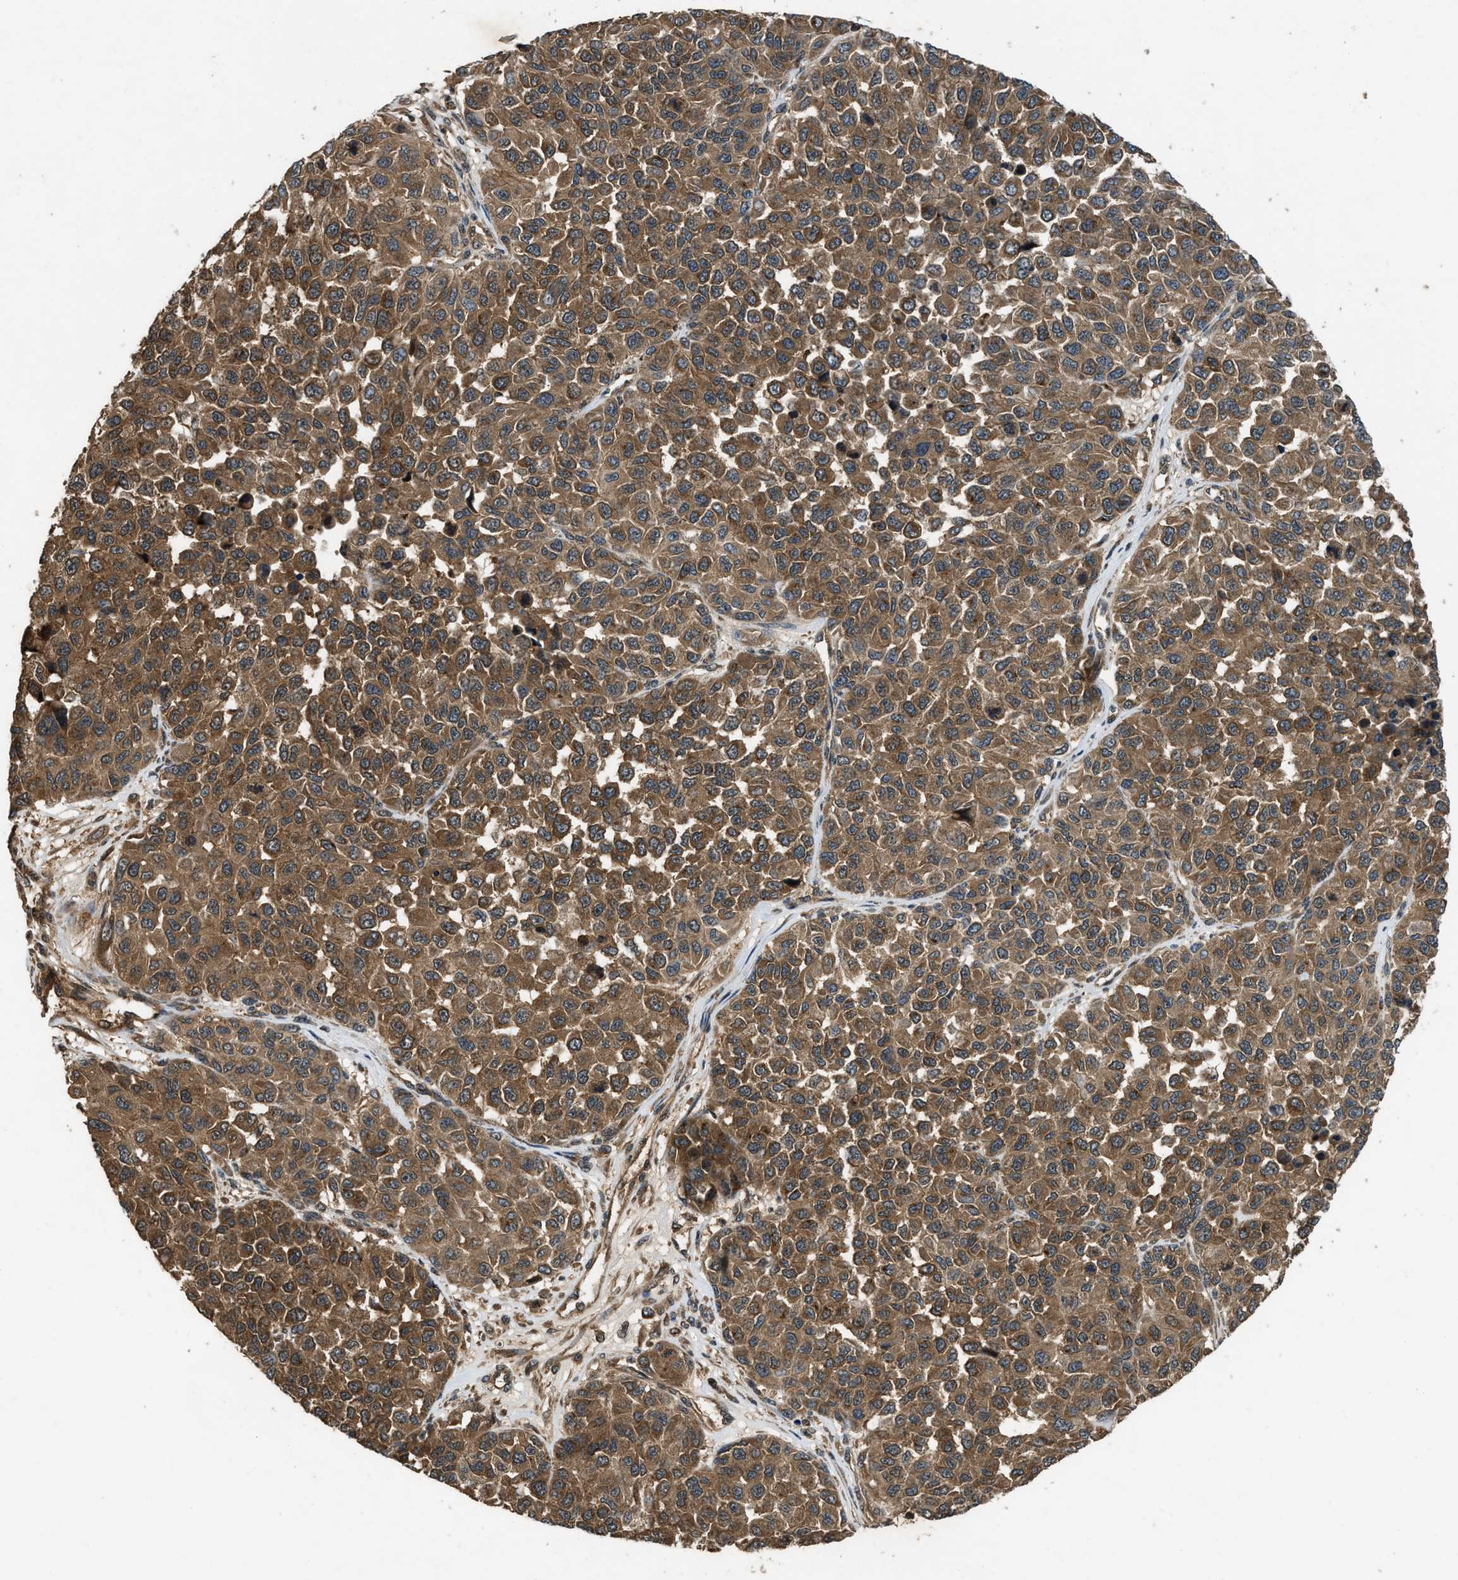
{"staining": {"intensity": "moderate", "quantity": ">75%", "location": "cytoplasmic/membranous"}, "tissue": "melanoma", "cell_type": "Tumor cells", "image_type": "cancer", "snomed": [{"axis": "morphology", "description": "Malignant melanoma, NOS"}, {"axis": "topography", "description": "Skin"}], "caption": "Human melanoma stained for a protein (brown) exhibits moderate cytoplasmic/membranous positive expression in about >75% of tumor cells.", "gene": "RPS6KB1", "patient": {"sex": "male", "age": 62}}